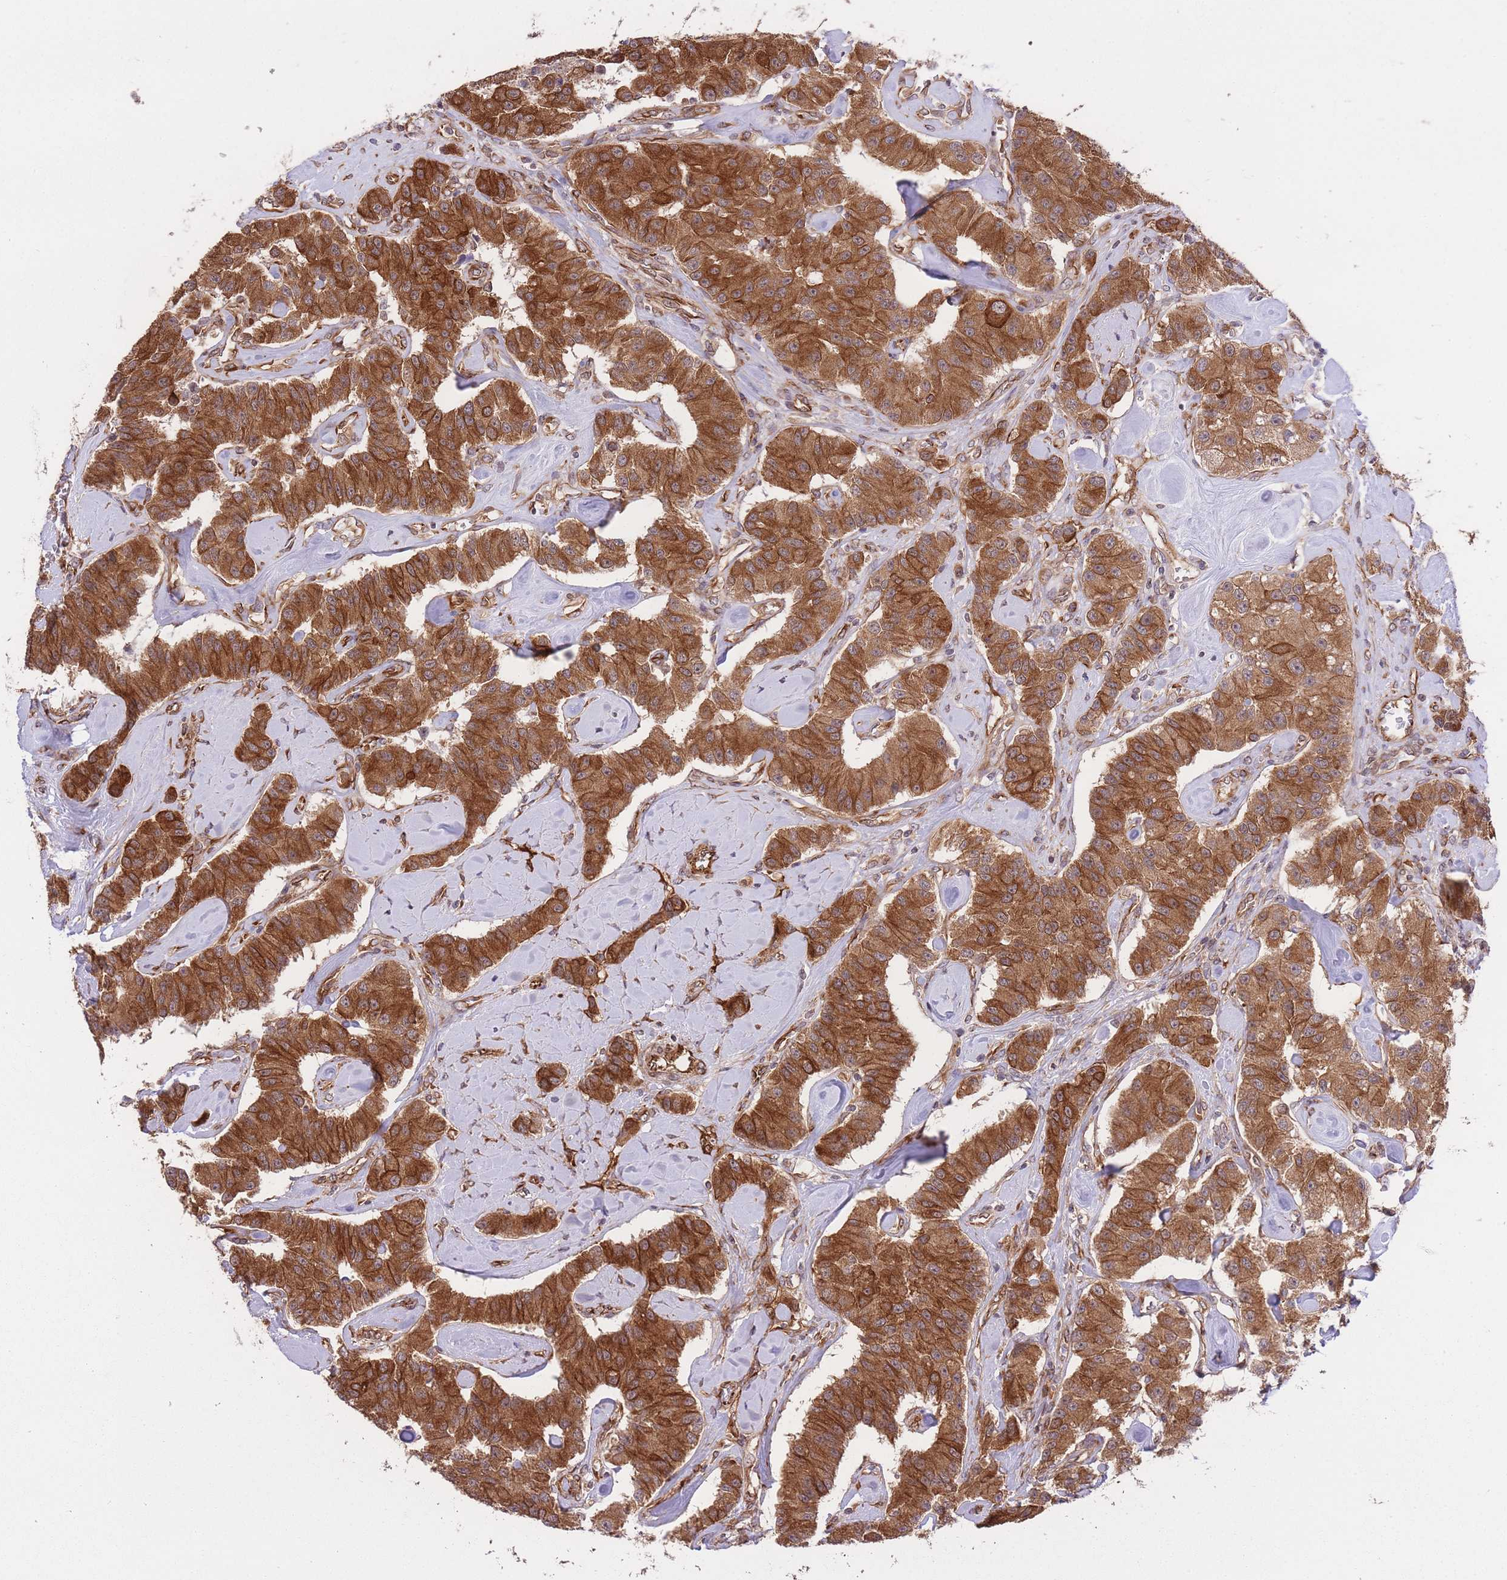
{"staining": {"intensity": "strong", "quantity": ">75%", "location": "cytoplasmic/membranous"}, "tissue": "carcinoid", "cell_type": "Tumor cells", "image_type": "cancer", "snomed": [{"axis": "morphology", "description": "Carcinoid, malignant, NOS"}, {"axis": "topography", "description": "Pancreas"}], "caption": "The micrograph shows staining of malignant carcinoid, revealing strong cytoplasmic/membranous protein expression (brown color) within tumor cells. (Stains: DAB in brown, nuclei in blue, Microscopy: brightfield microscopy at high magnification).", "gene": "EXOSC8", "patient": {"sex": "male", "age": 41}}